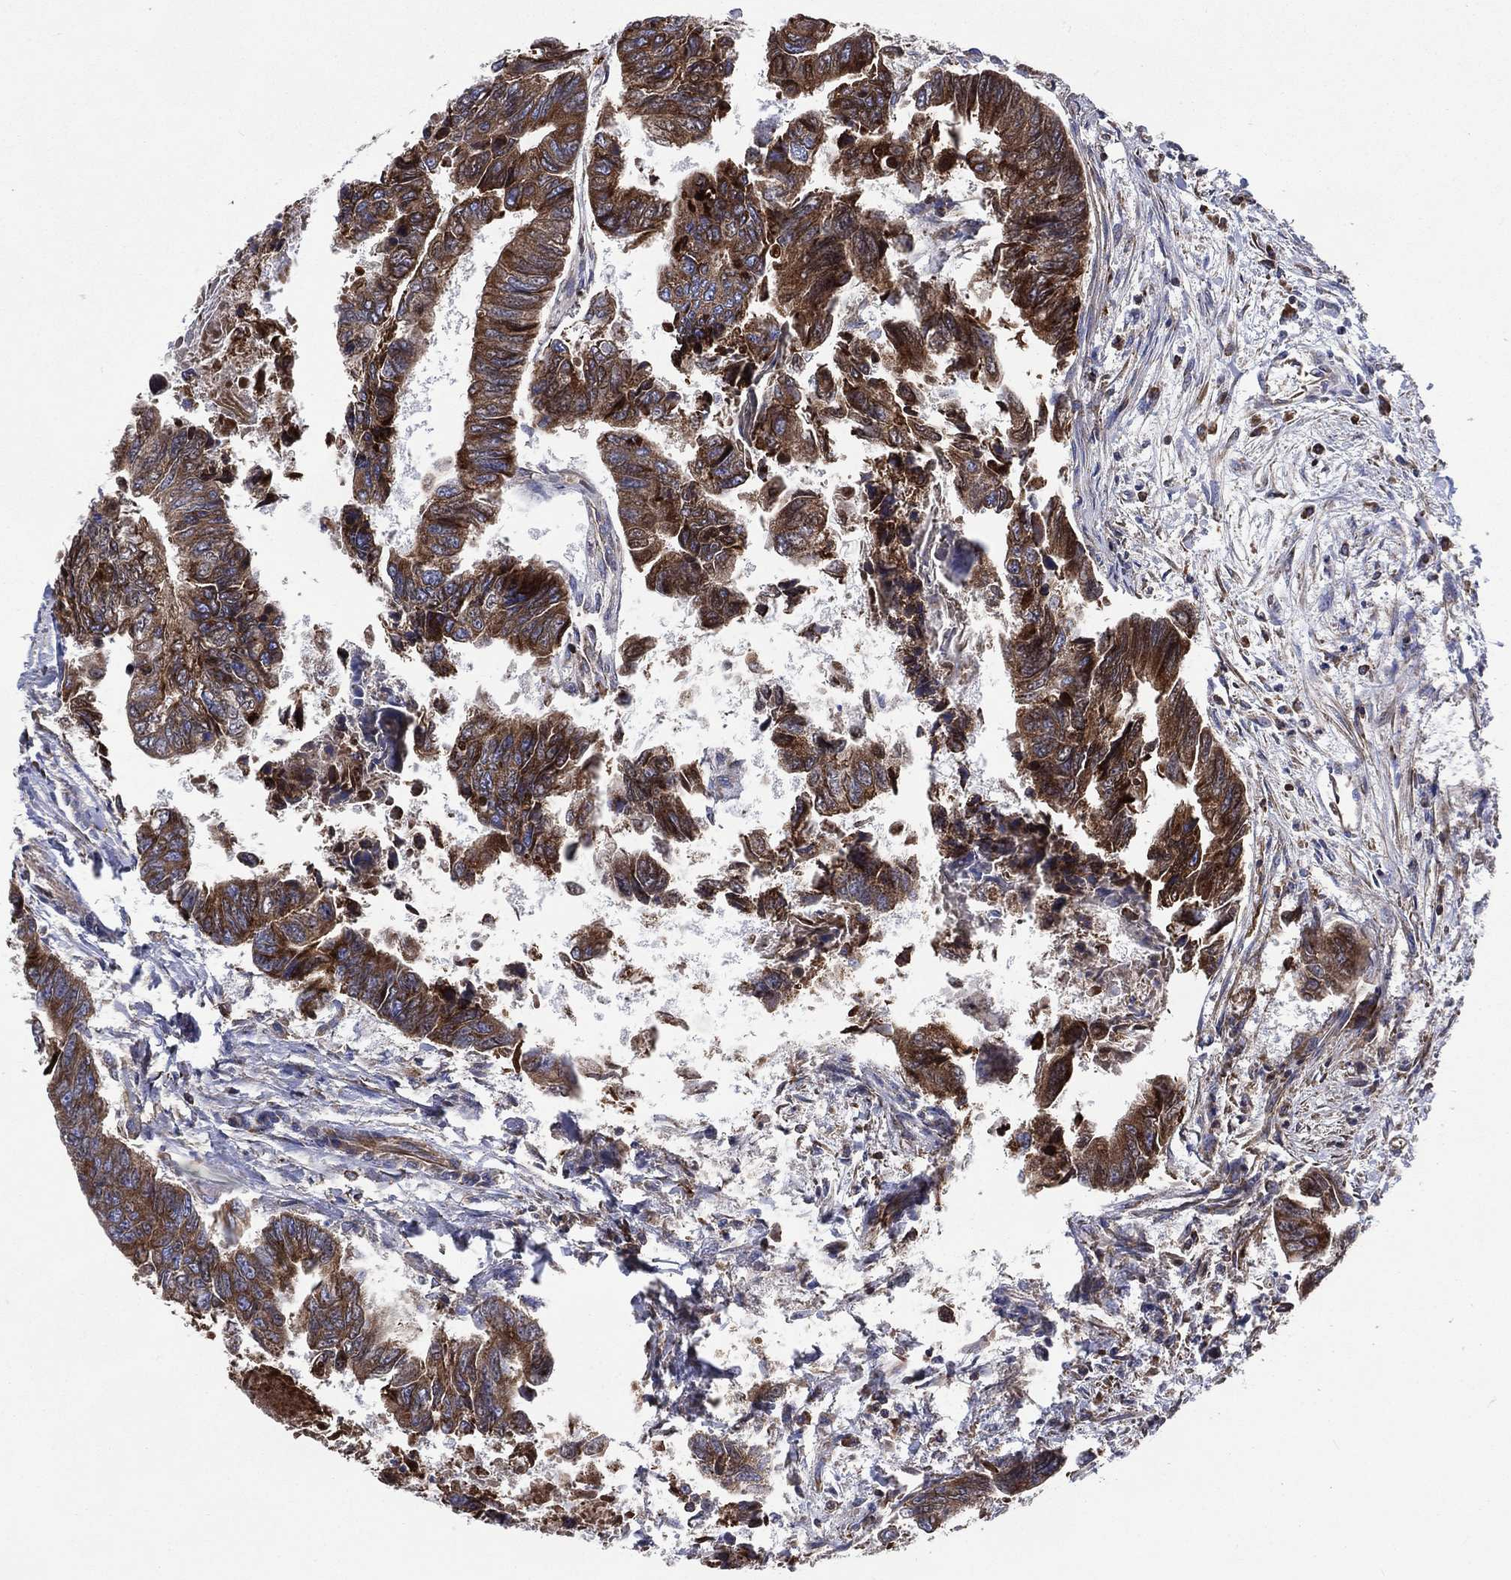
{"staining": {"intensity": "strong", "quantity": ">75%", "location": "cytoplasmic/membranous"}, "tissue": "colorectal cancer", "cell_type": "Tumor cells", "image_type": "cancer", "snomed": [{"axis": "morphology", "description": "Adenocarcinoma, NOS"}, {"axis": "topography", "description": "Colon"}], "caption": "This histopathology image reveals immunohistochemistry (IHC) staining of colorectal adenocarcinoma, with high strong cytoplasmic/membranous positivity in about >75% of tumor cells.", "gene": "ANKRD37", "patient": {"sex": "female", "age": 65}}